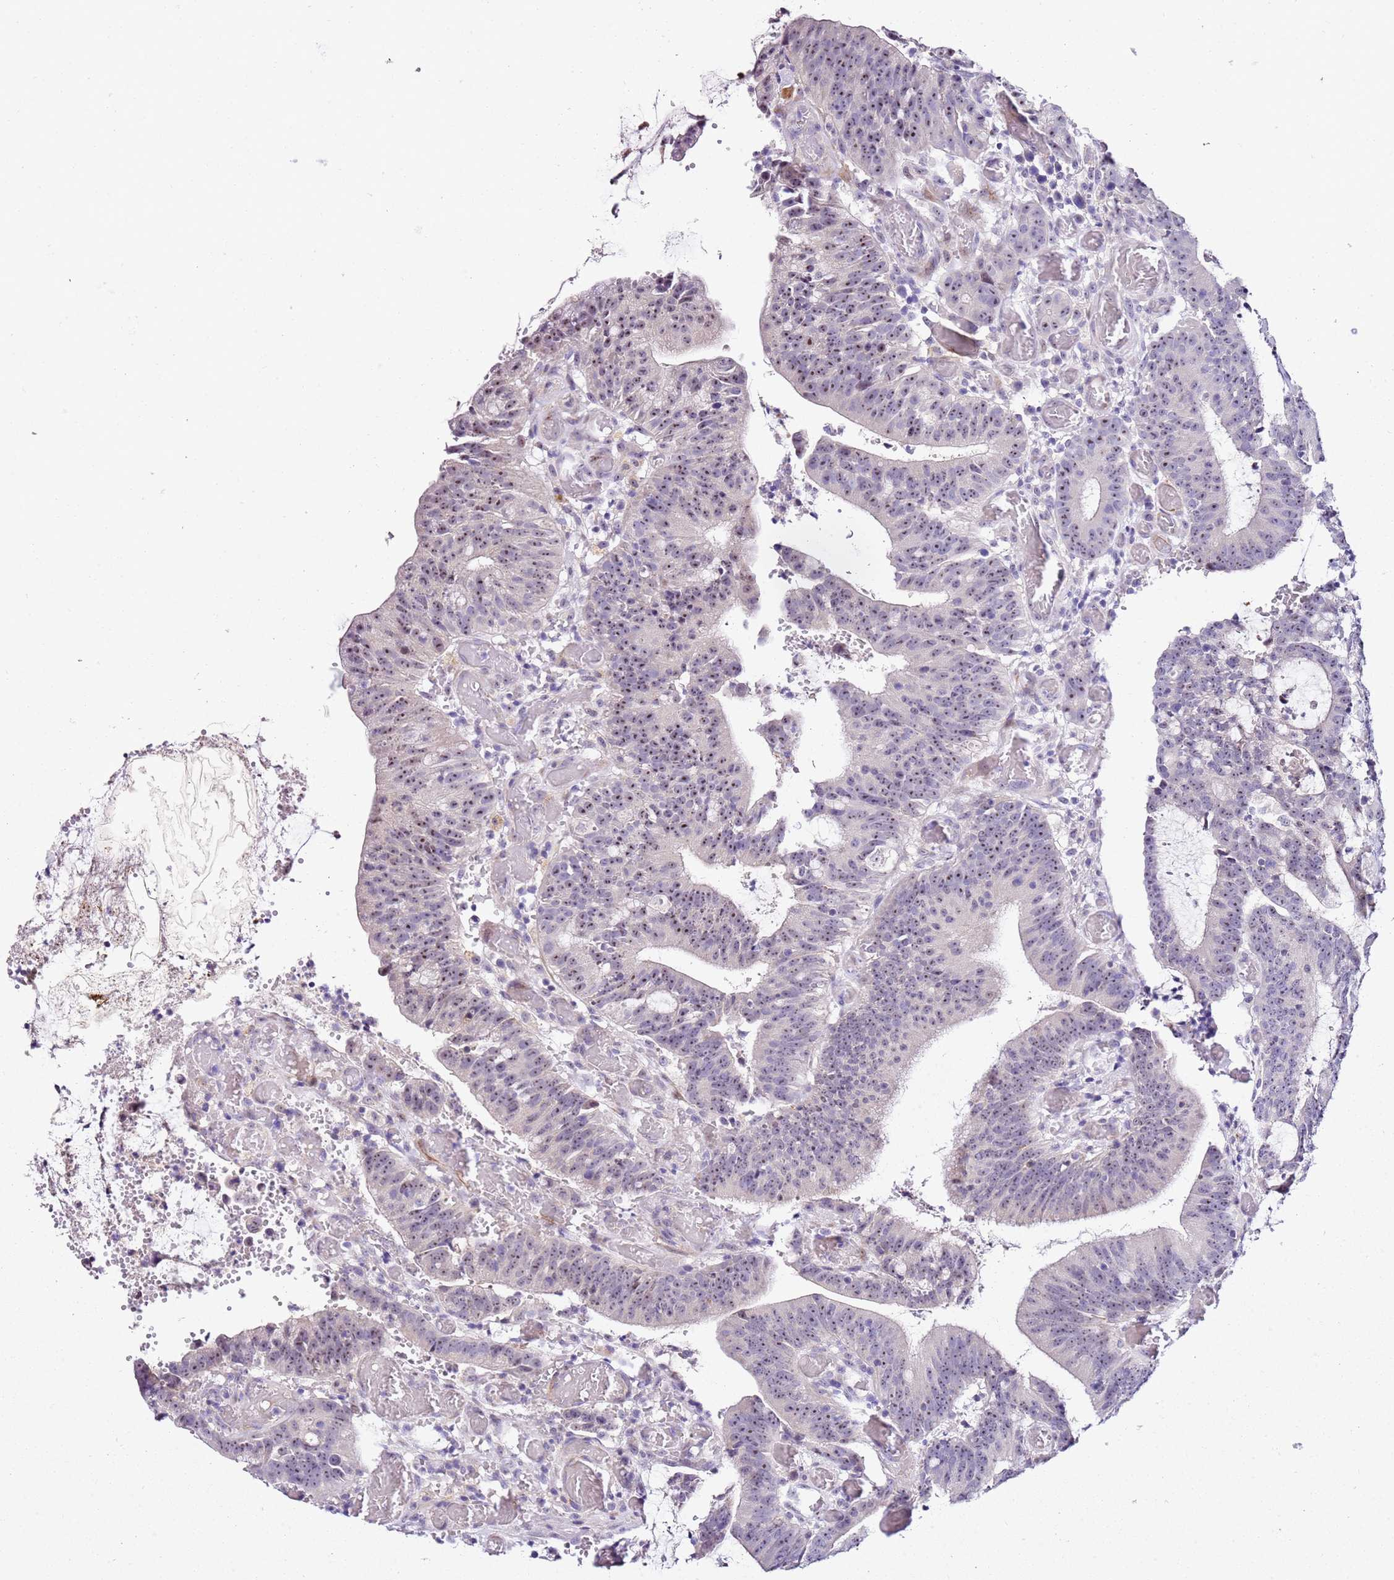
{"staining": {"intensity": "weak", "quantity": "25%-75%", "location": "nuclear"}, "tissue": "colorectal cancer", "cell_type": "Tumor cells", "image_type": "cancer", "snomed": [{"axis": "morphology", "description": "Adenocarcinoma, NOS"}, {"axis": "topography", "description": "Rectum"}], "caption": "This photomicrograph displays IHC staining of colorectal cancer (adenocarcinoma), with low weak nuclear staining in about 25%-75% of tumor cells.", "gene": "HGD", "patient": {"sex": "female", "age": 77}}